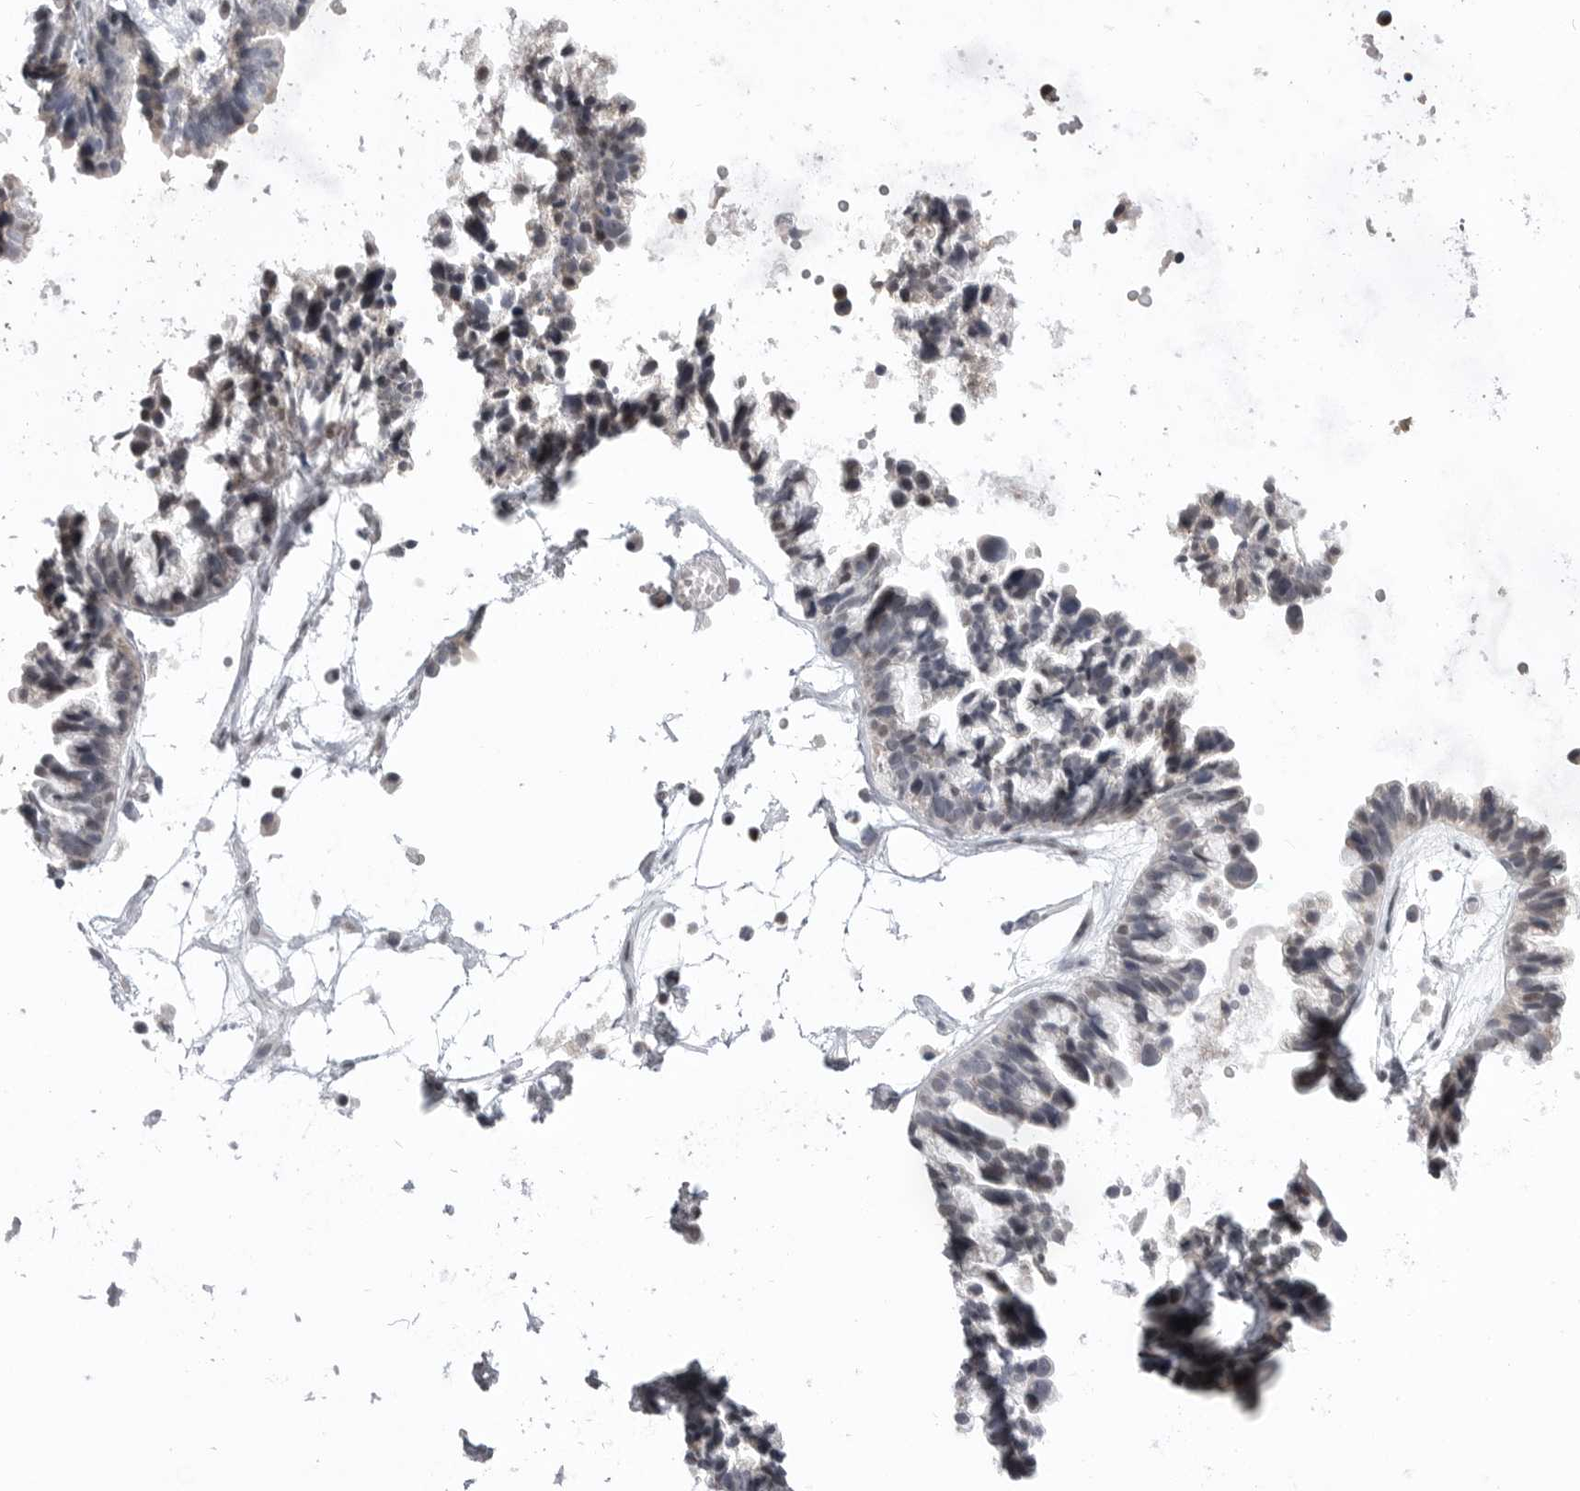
{"staining": {"intensity": "moderate", "quantity": "<25%", "location": "nuclear"}, "tissue": "ovarian cancer", "cell_type": "Tumor cells", "image_type": "cancer", "snomed": [{"axis": "morphology", "description": "Cystadenocarcinoma, serous, NOS"}, {"axis": "topography", "description": "Ovary"}], "caption": "Ovarian cancer (serous cystadenocarcinoma) stained with a protein marker reveals moderate staining in tumor cells.", "gene": "SMARCC1", "patient": {"sex": "female", "age": 56}}